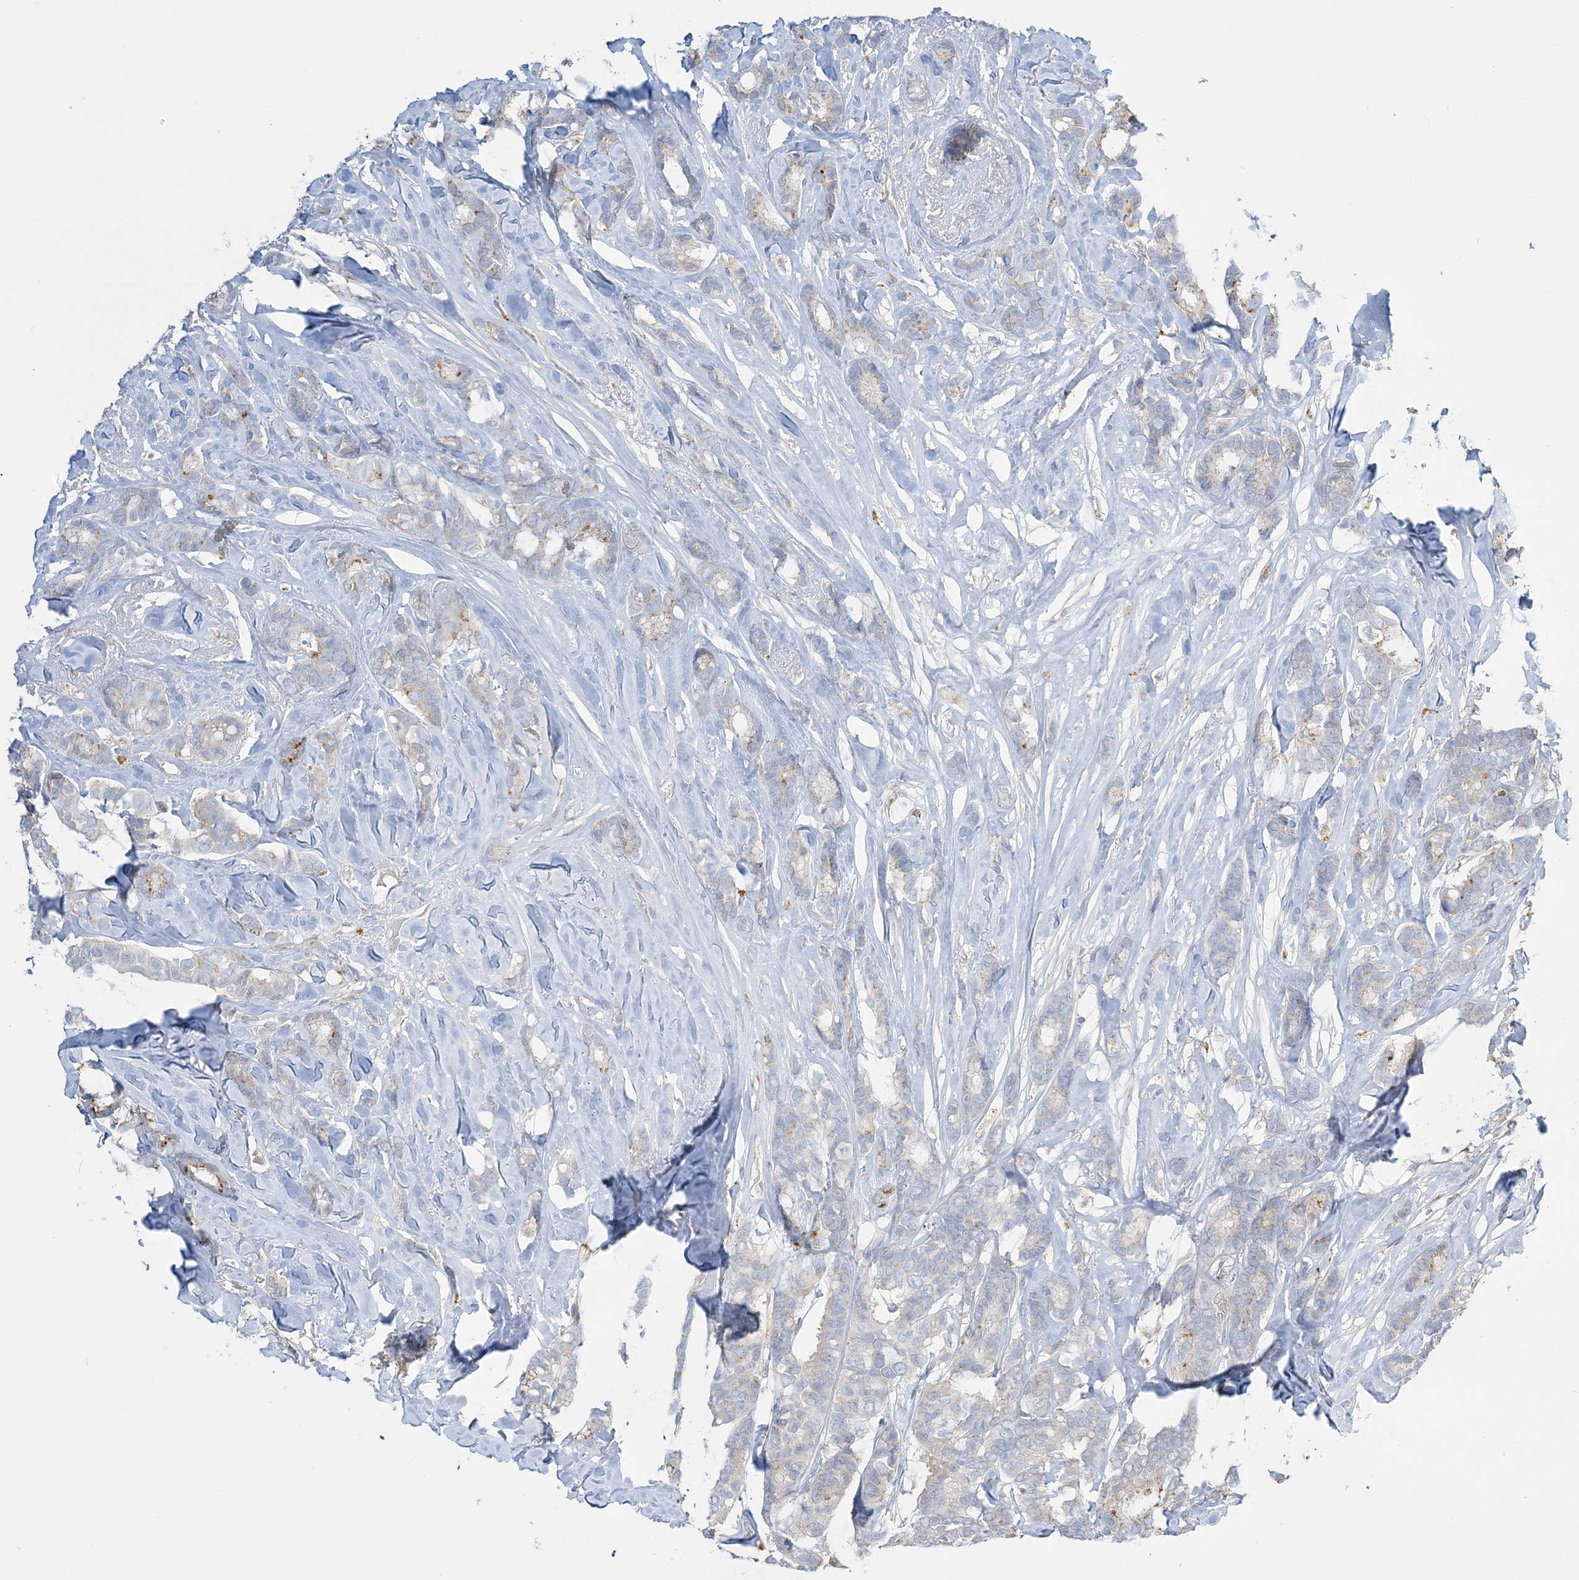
{"staining": {"intensity": "weak", "quantity": "<25%", "location": "cytoplasmic/membranous"}, "tissue": "breast cancer", "cell_type": "Tumor cells", "image_type": "cancer", "snomed": [{"axis": "morphology", "description": "Duct carcinoma"}, {"axis": "topography", "description": "Breast"}], "caption": "IHC micrograph of human breast cancer (infiltrating ductal carcinoma) stained for a protein (brown), which exhibits no staining in tumor cells.", "gene": "INPP1", "patient": {"sex": "female", "age": 87}}